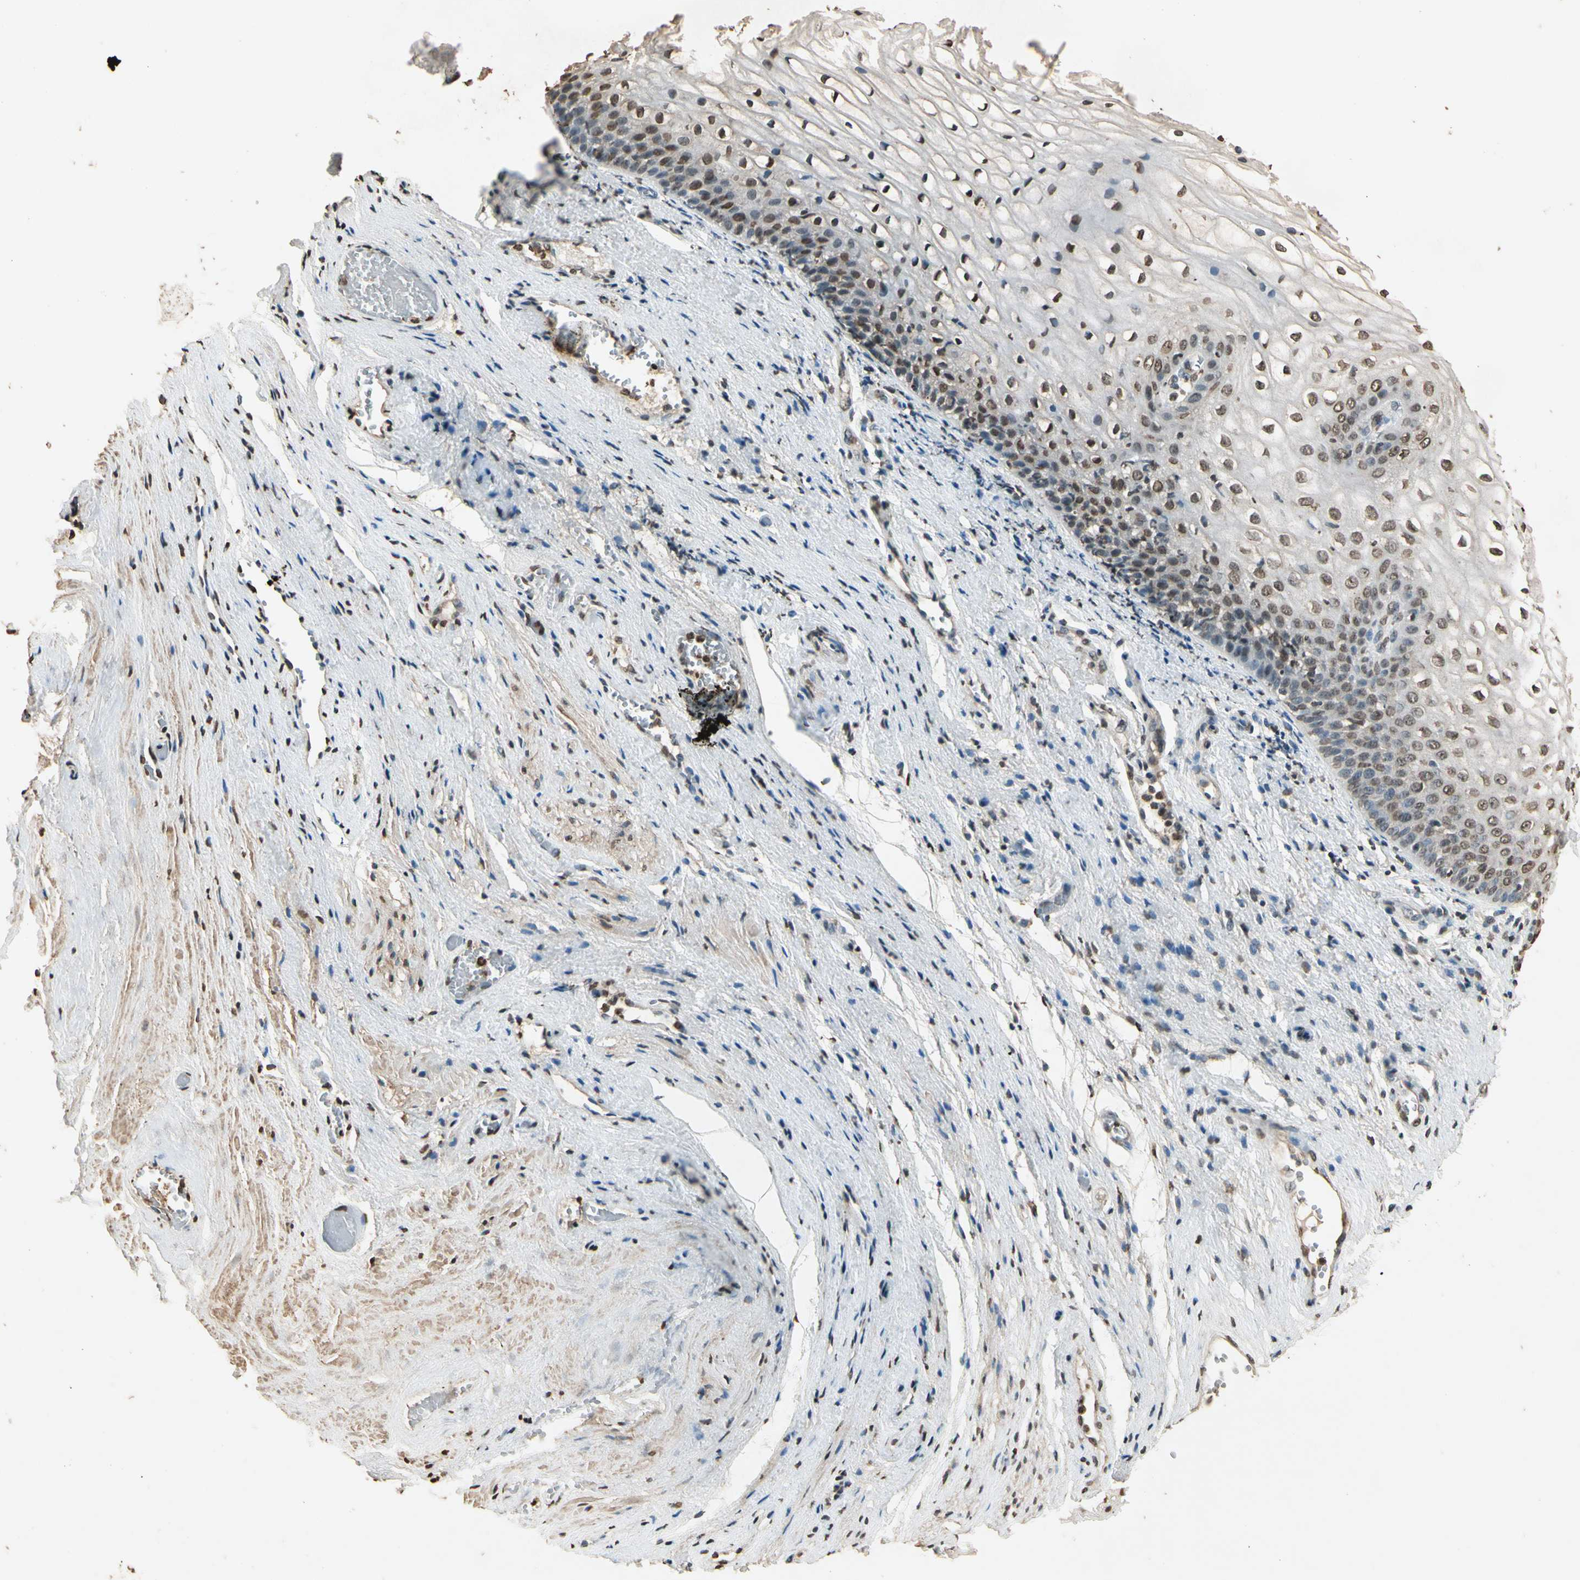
{"staining": {"intensity": "weak", "quantity": "25%-75%", "location": "cytoplasmic/membranous,nuclear"}, "tissue": "vagina", "cell_type": "Squamous epithelial cells", "image_type": "normal", "snomed": [{"axis": "morphology", "description": "Normal tissue, NOS"}, {"axis": "topography", "description": "Vagina"}], "caption": "Immunohistochemical staining of benign vagina exhibits low levels of weak cytoplasmic/membranous,nuclear staining in about 25%-75% of squamous epithelial cells.", "gene": "TOP1", "patient": {"sex": "female", "age": 34}}